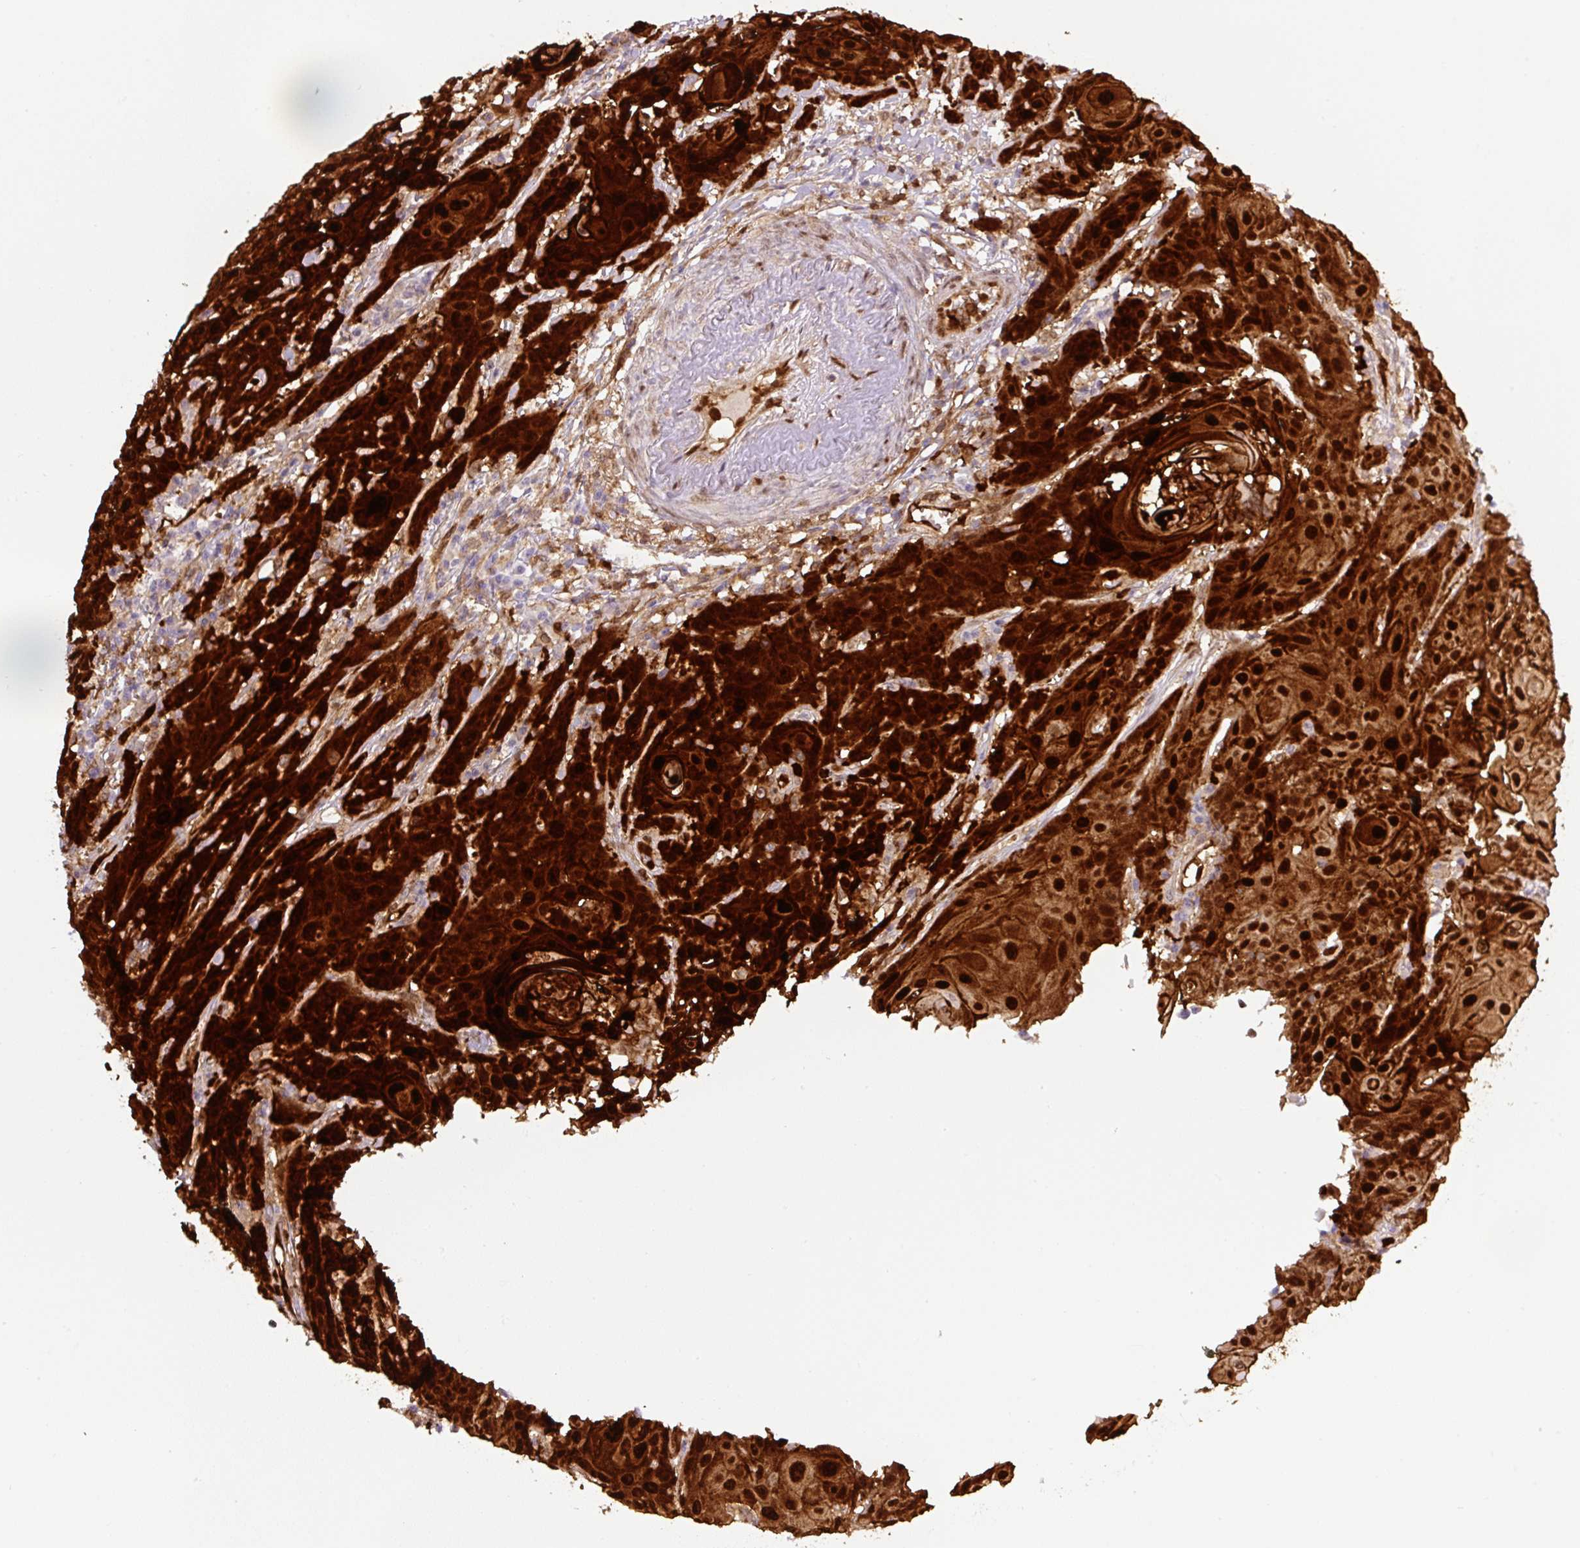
{"staining": {"intensity": "strong", "quantity": ">75%", "location": "cytoplasmic/membranous,nuclear"}, "tissue": "head and neck cancer", "cell_type": "Tumor cells", "image_type": "cancer", "snomed": [{"axis": "morphology", "description": "Squamous cell carcinoma, NOS"}, {"axis": "topography", "description": "Skin"}, {"axis": "topography", "description": "Head-Neck"}], "caption": "Tumor cells display high levels of strong cytoplasmic/membranous and nuclear expression in approximately >75% of cells in head and neck squamous cell carcinoma.", "gene": "ANXA1", "patient": {"sex": "male", "age": 80}}